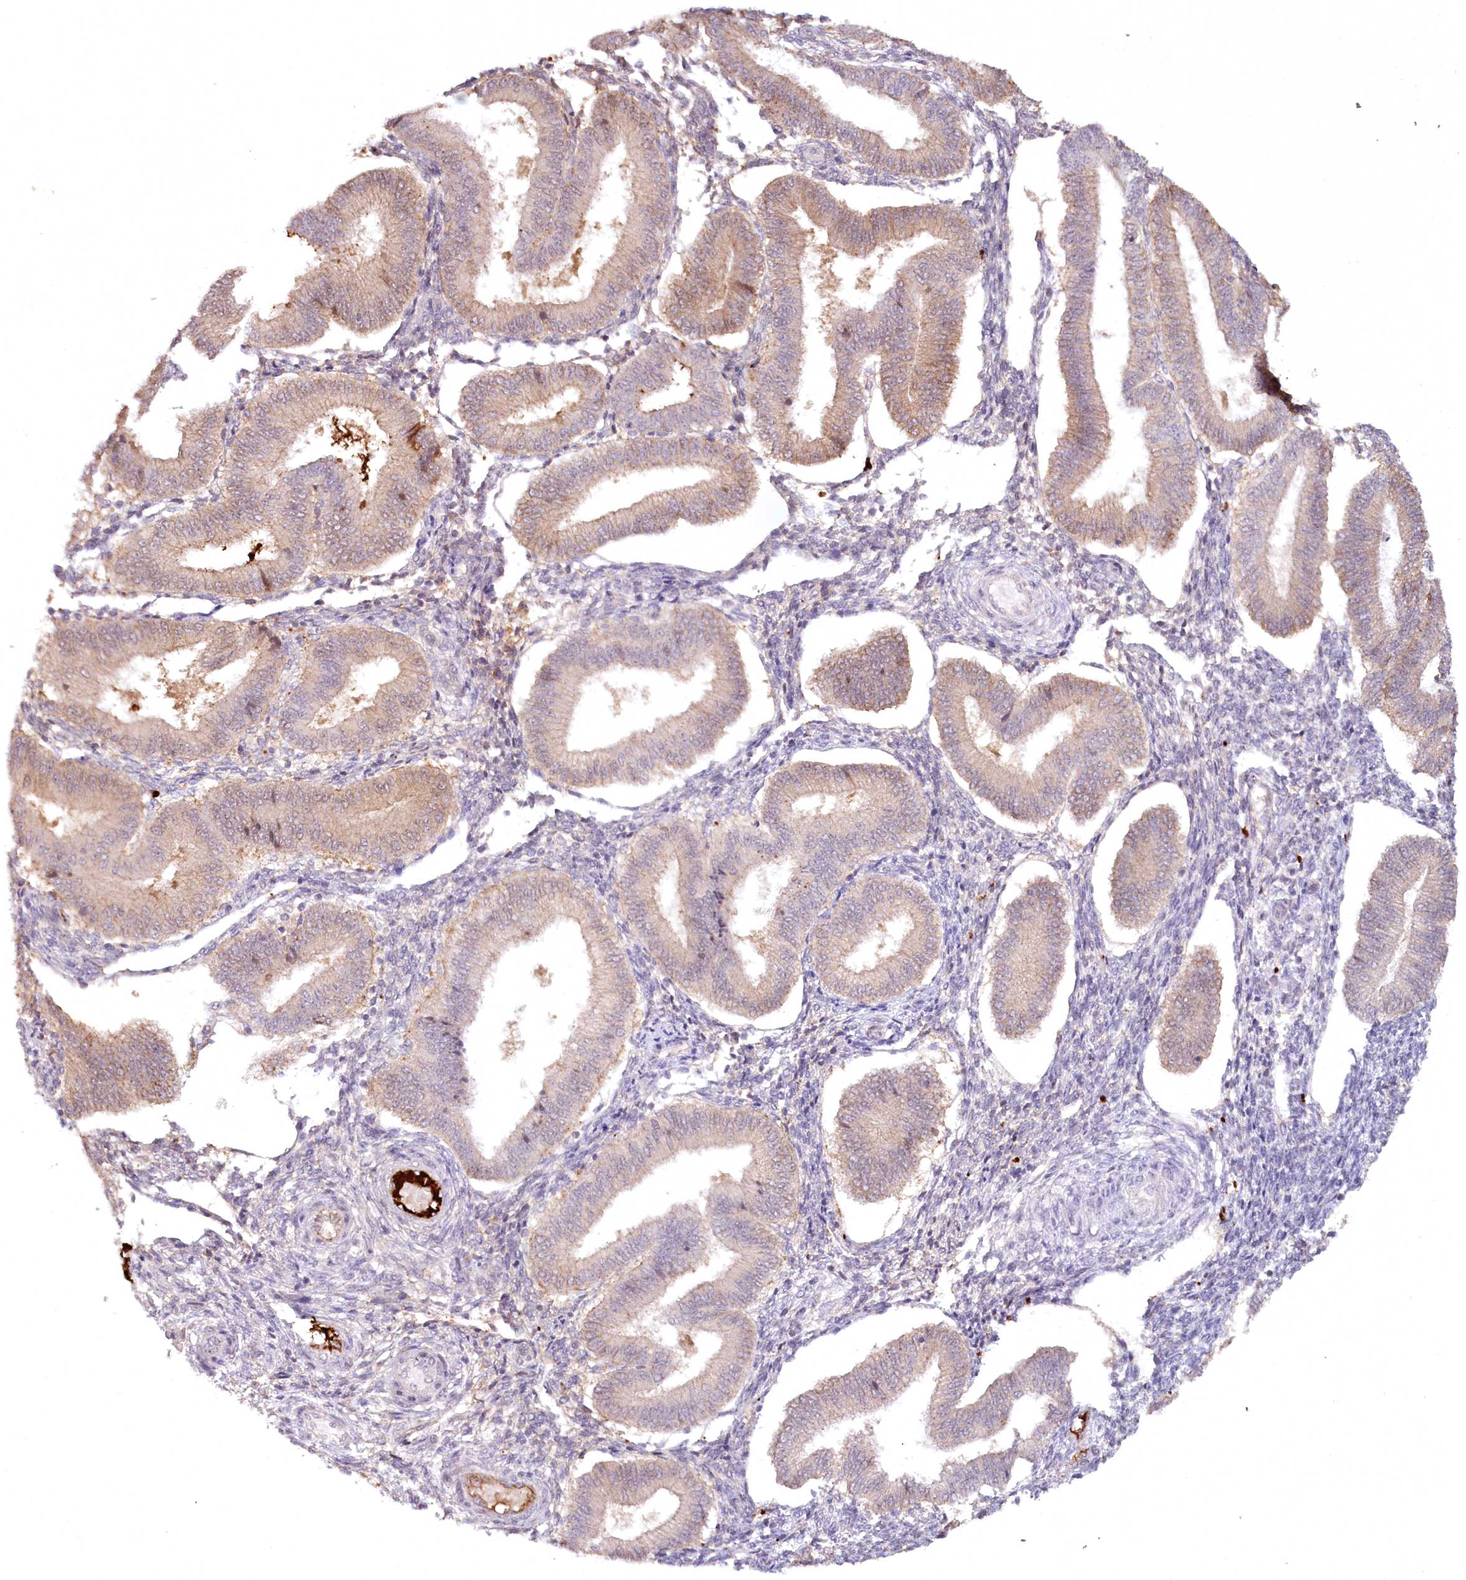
{"staining": {"intensity": "moderate", "quantity": "25%-75%", "location": "cytoplasmic/membranous"}, "tissue": "endometrium", "cell_type": "Cells in endometrial stroma", "image_type": "normal", "snomed": [{"axis": "morphology", "description": "Normal tissue, NOS"}, {"axis": "topography", "description": "Endometrium"}], "caption": "Brown immunohistochemical staining in benign human endometrium shows moderate cytoplasmic/membranous positivity in approximately 25%-75% of cells in endometrial stroma.", "gene": "PSAPL1", "patient": {"sex": "female", "age": 39}}